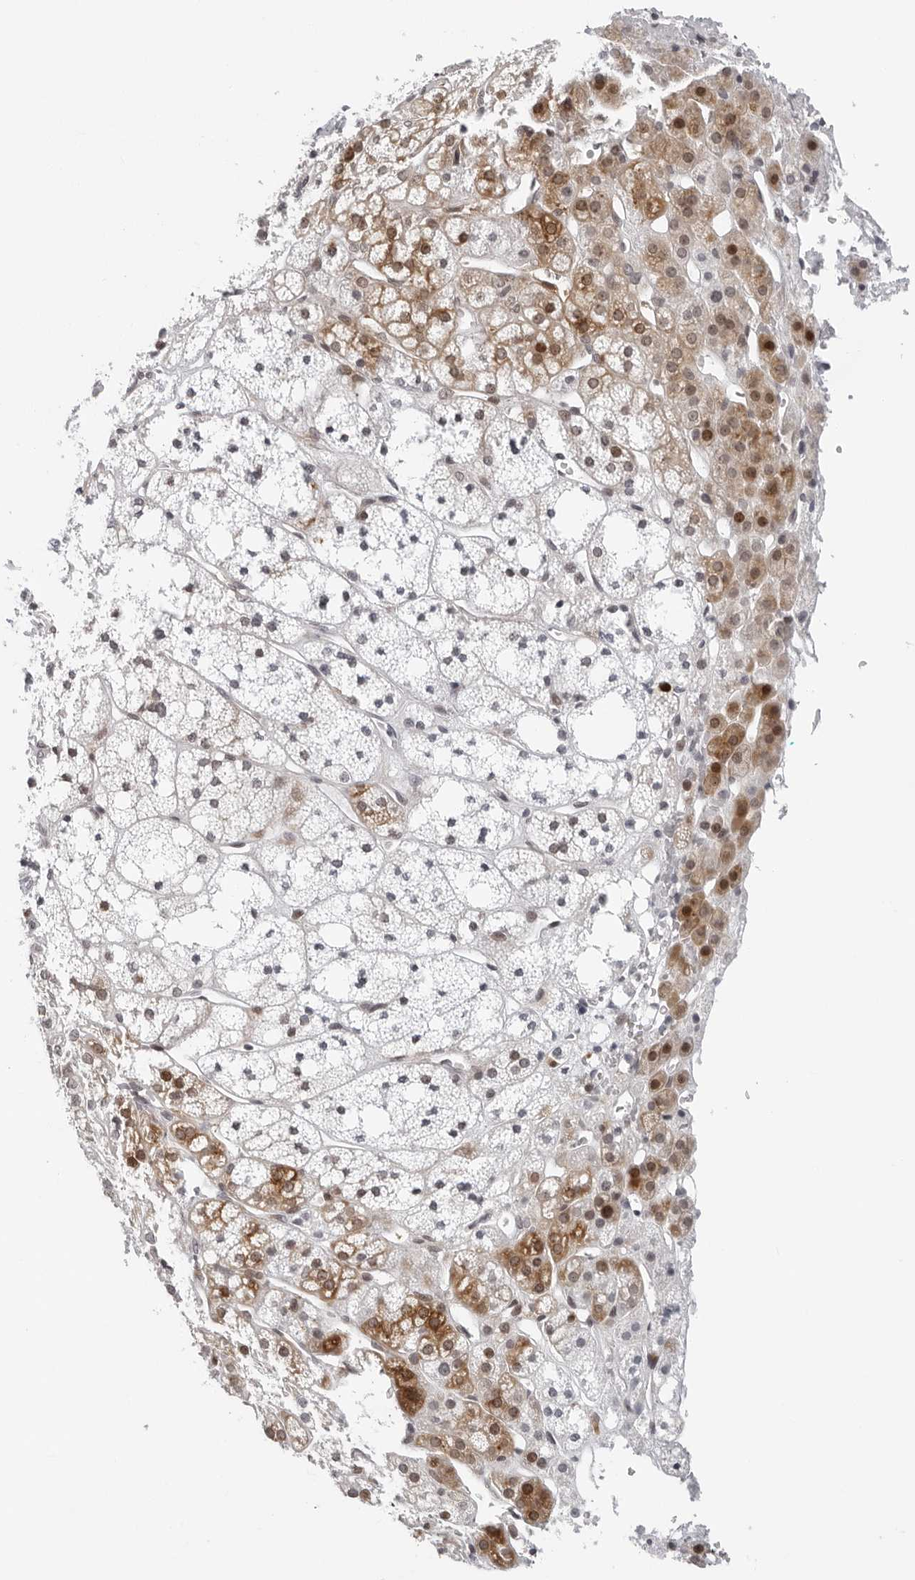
{"staining": {"intensity": "moderate", "quantity": ">75%", "location": "cytoplasmic/membranous"}, "tissue": "adrenal gland", "cell_type": "Glandular cells", "image_type": "normal", "snomed": [{"axis": "morphology", "description": "Normal tissue, NOS"}, {"axis": "topography", "description": "Adrenal gland"}], "caption": "Immunohistochemical staining of unremarkable adrenal gland demonstrates medium levels of moderate cytoplasmic/membranous expression in approximately >75% of glandular cells. Ihc stains the protein of interest in brown and the nuclei are stained blue.", "gene": "PIP4K2C", "patient": {"sex": "male", "age": 56}}